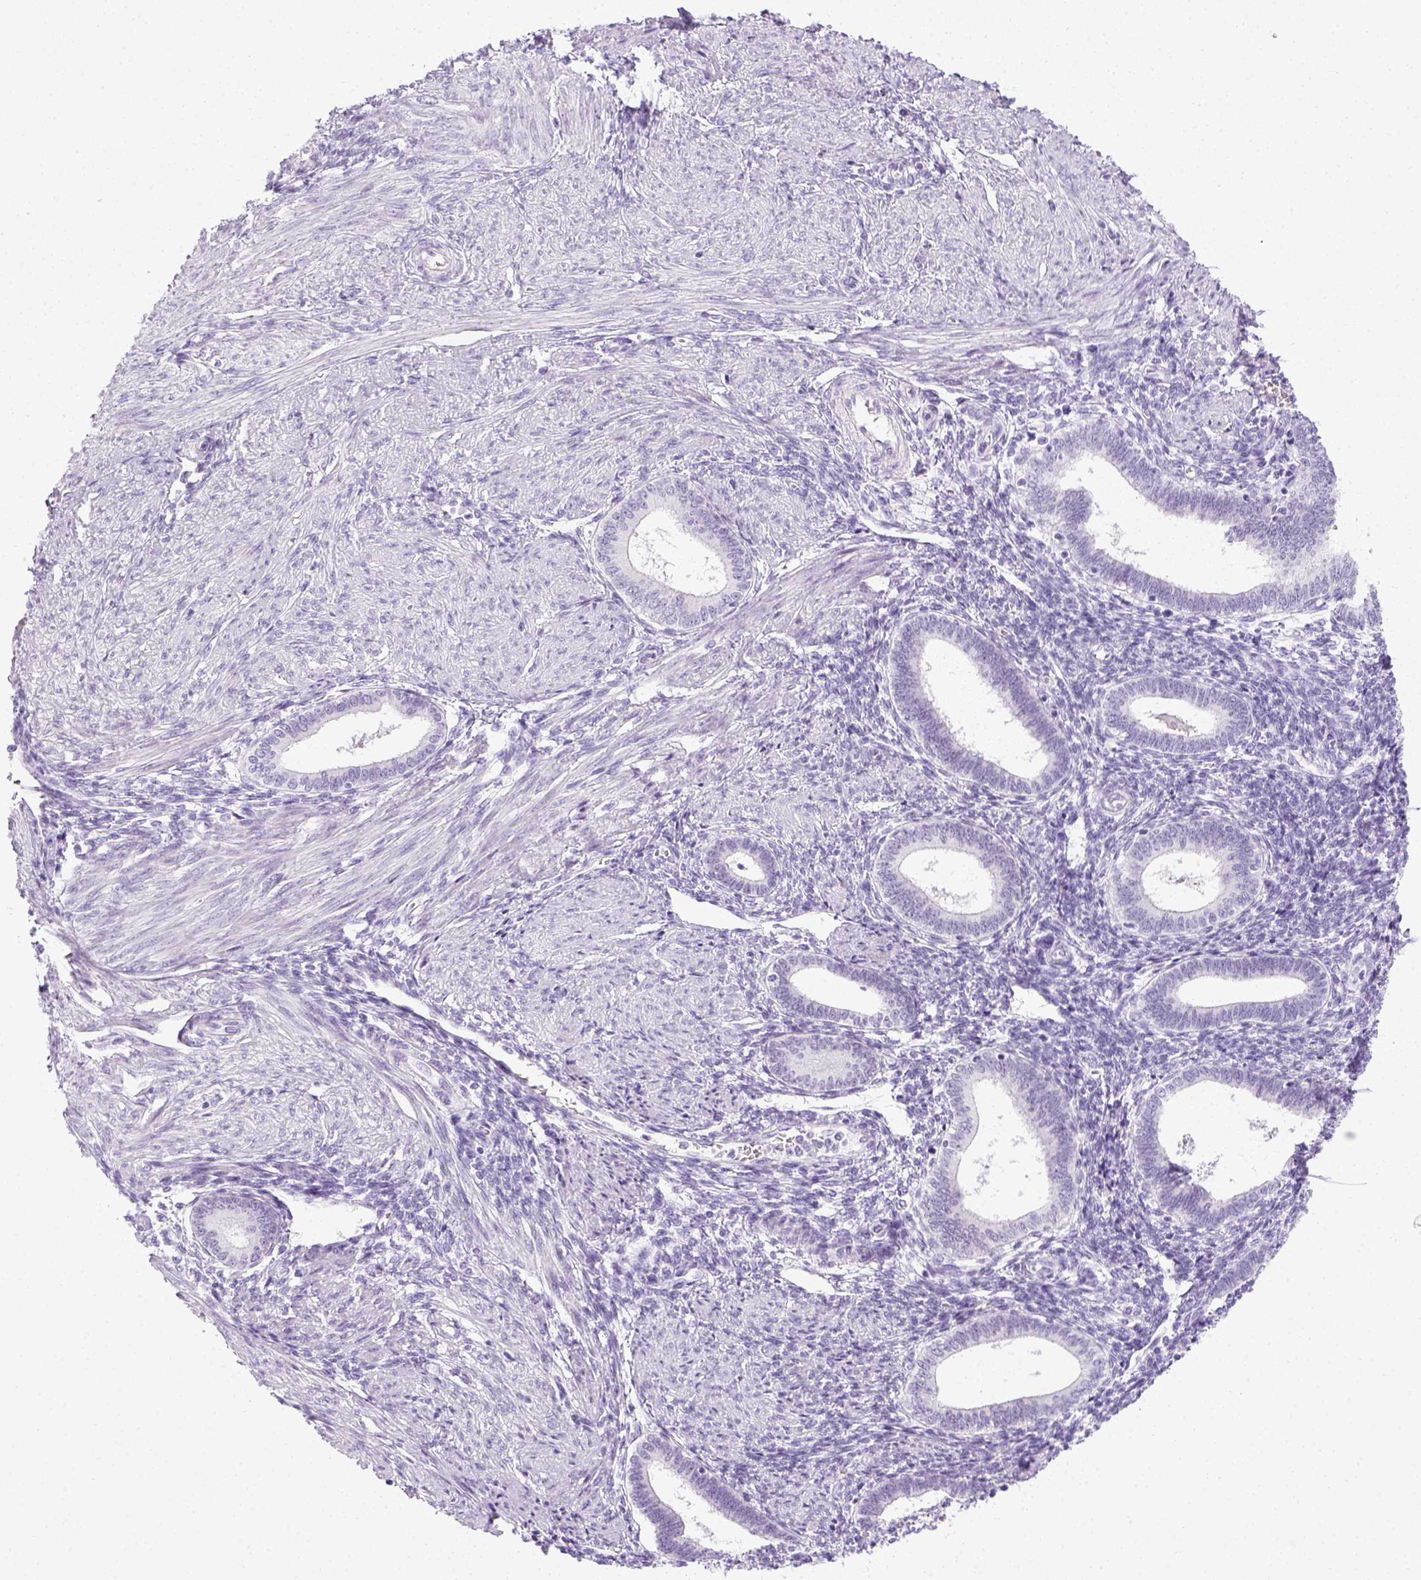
{"staining": {"intensity": "negative", "quantity": "none", "location": "none"}, "tissue": "endometrium", "cell_type": "Cells in endometrial stroma", "image_type": "normal", "snomed": [{"axis": "morphology", "description": "Normal tissue, NOS"}, {"axis": "topography", "description": "Endometrium"}], "caption": "Immunohistochemistry histopathology image of unremarkable endometrium stained for a protein (brown), which demonstrates no staining in cells in endometrial stroma. The staining was performed using DAB to visualize the protein expression in brown, while the nuclei were stained in blue with hematoxylin (Magnification: 20x).", "gene": "LGSN", "patient": {"sex": "female", "age": 42}}